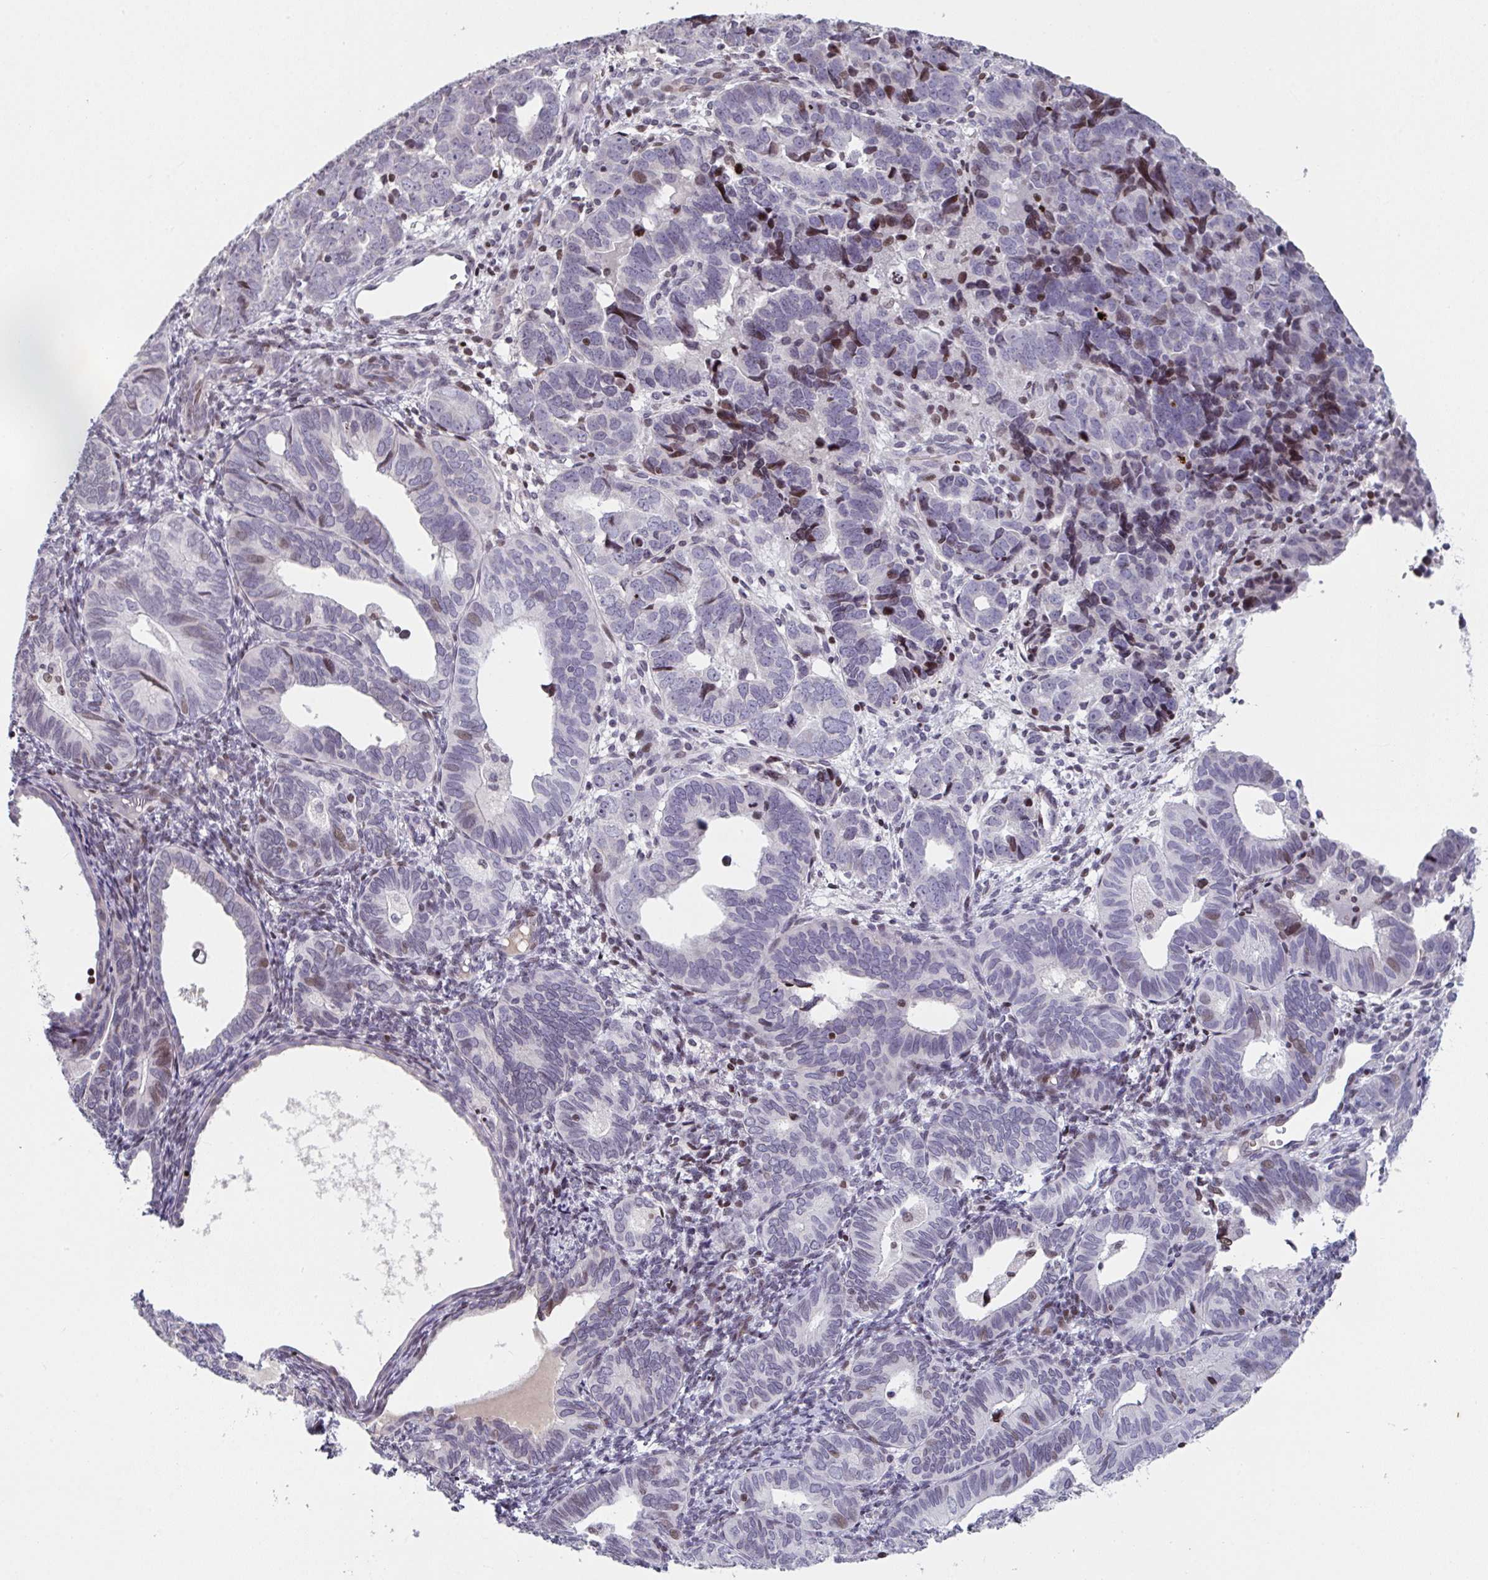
{"staining": {"intensity": "moderate", "quantity": "<25%", "location": "nuclear"}, "tissue": "endometrial cancer", "cell_type": "Tumor cells", "image_type": "cancer", "snomed": [{"axis": "morphology", "description": "Adenocarcinoma, NOS"}, {"axis": "topography", "description": "Endometrium"}], "caption": "Endometrial cancer (adenocarcinoma) stained with immunohistochemistry (IHC) exhibits moderate nuclear expression in approximately <25% of tumor cells.", "gene": "PCDHB8", "patient": {"sex": "female", "age": 82}}